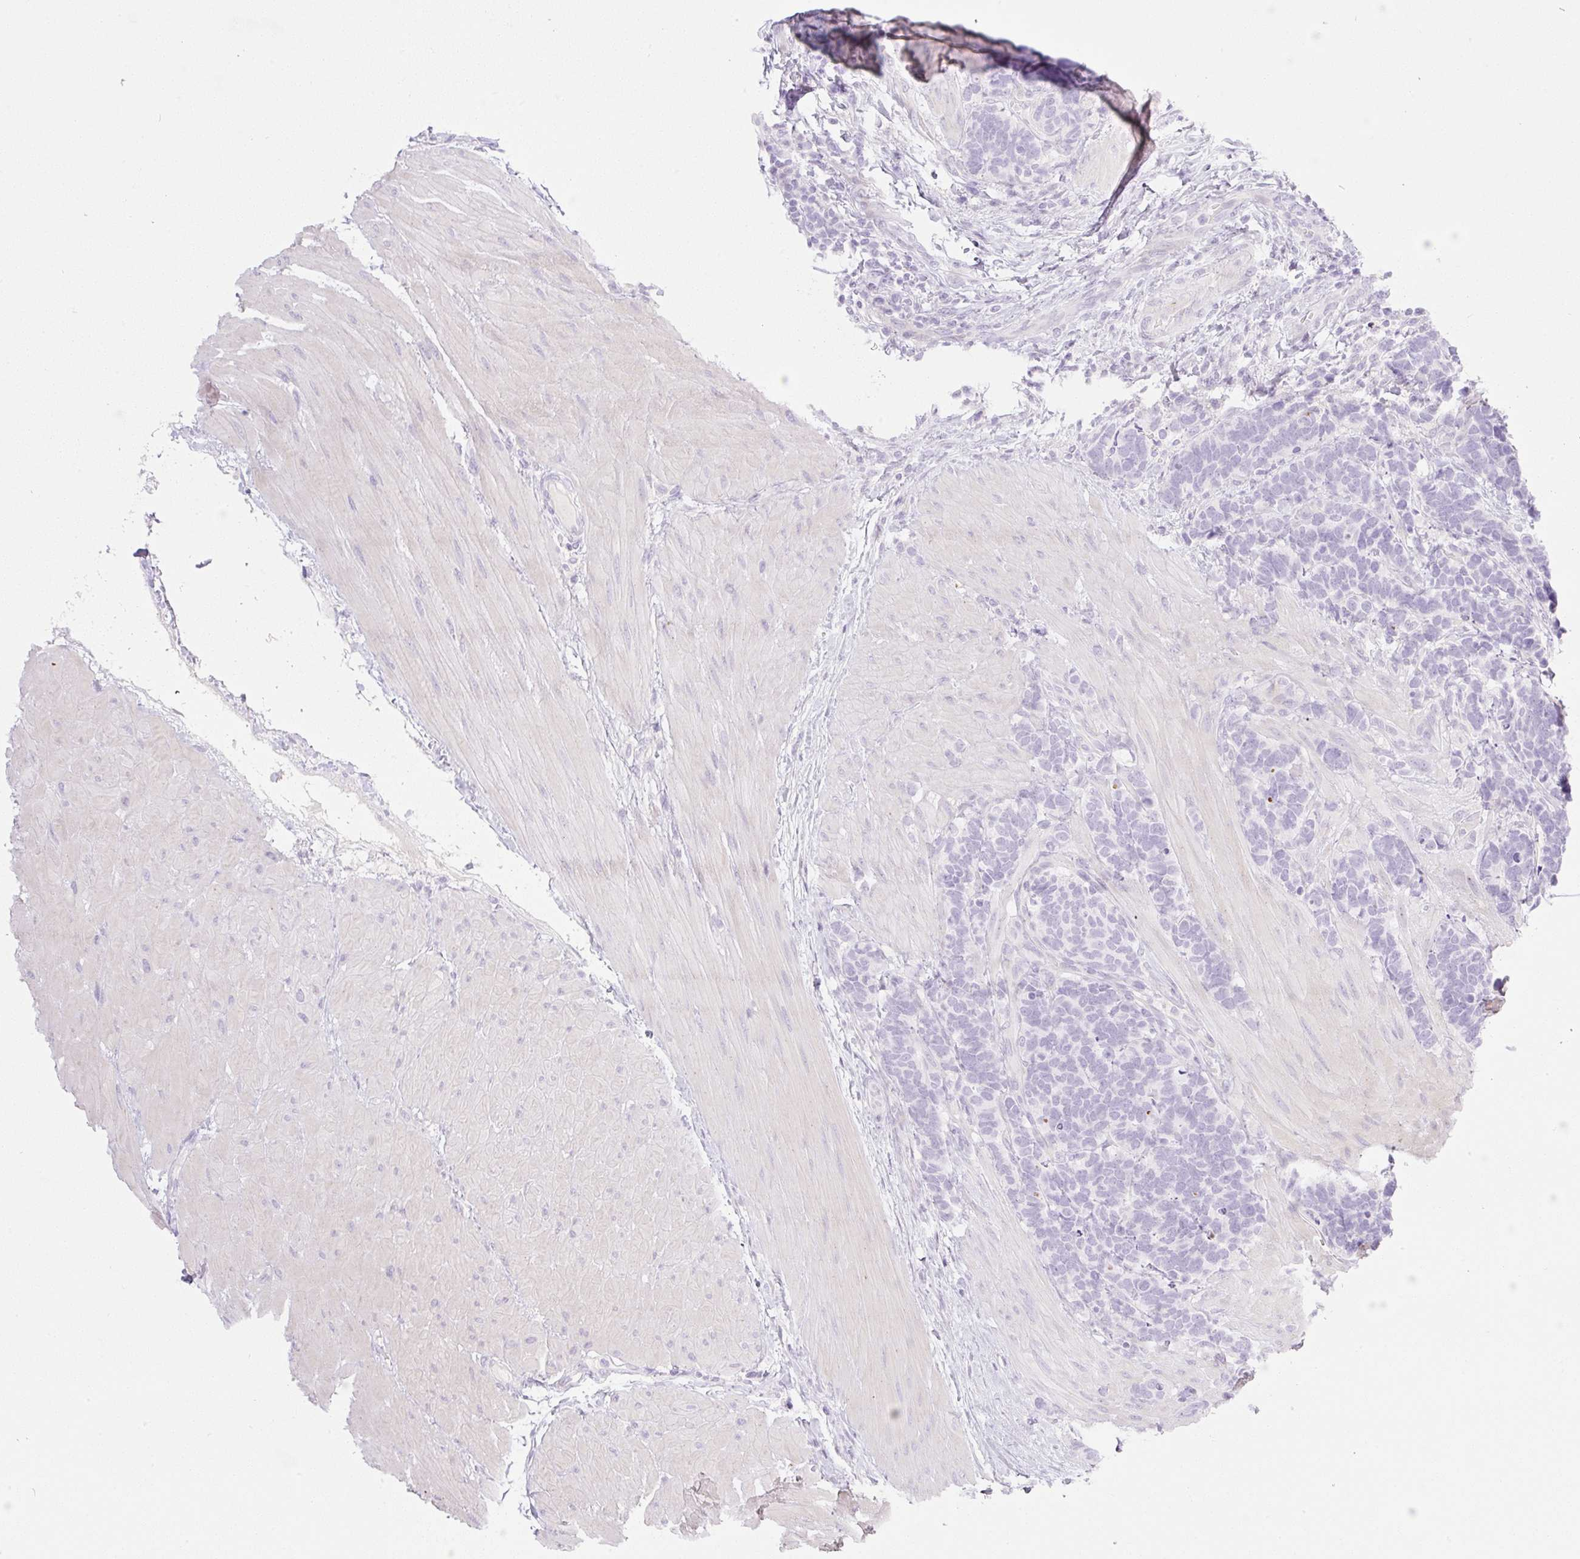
{"staining": {"intensity": "negative", "quantity": "none", "location": "none"}, "tissue": "carcinoid", "cell_type": "Tumor cells", "image_type": "cancer", "snomed": [{"axis": "morphology", "description": "Carcinoma, NOS"}, {"axis": "morphology", "description": "Carcinoid, malignant, NOS"}, {"axis": "topography", "description": "Urinary bladder"}], "caption": "Histopathology image shows no significant protein expression in tumor cells of malignant carcinoid.", "gene": "MIA2", "patient": {"sex": "male", "age": 57}}